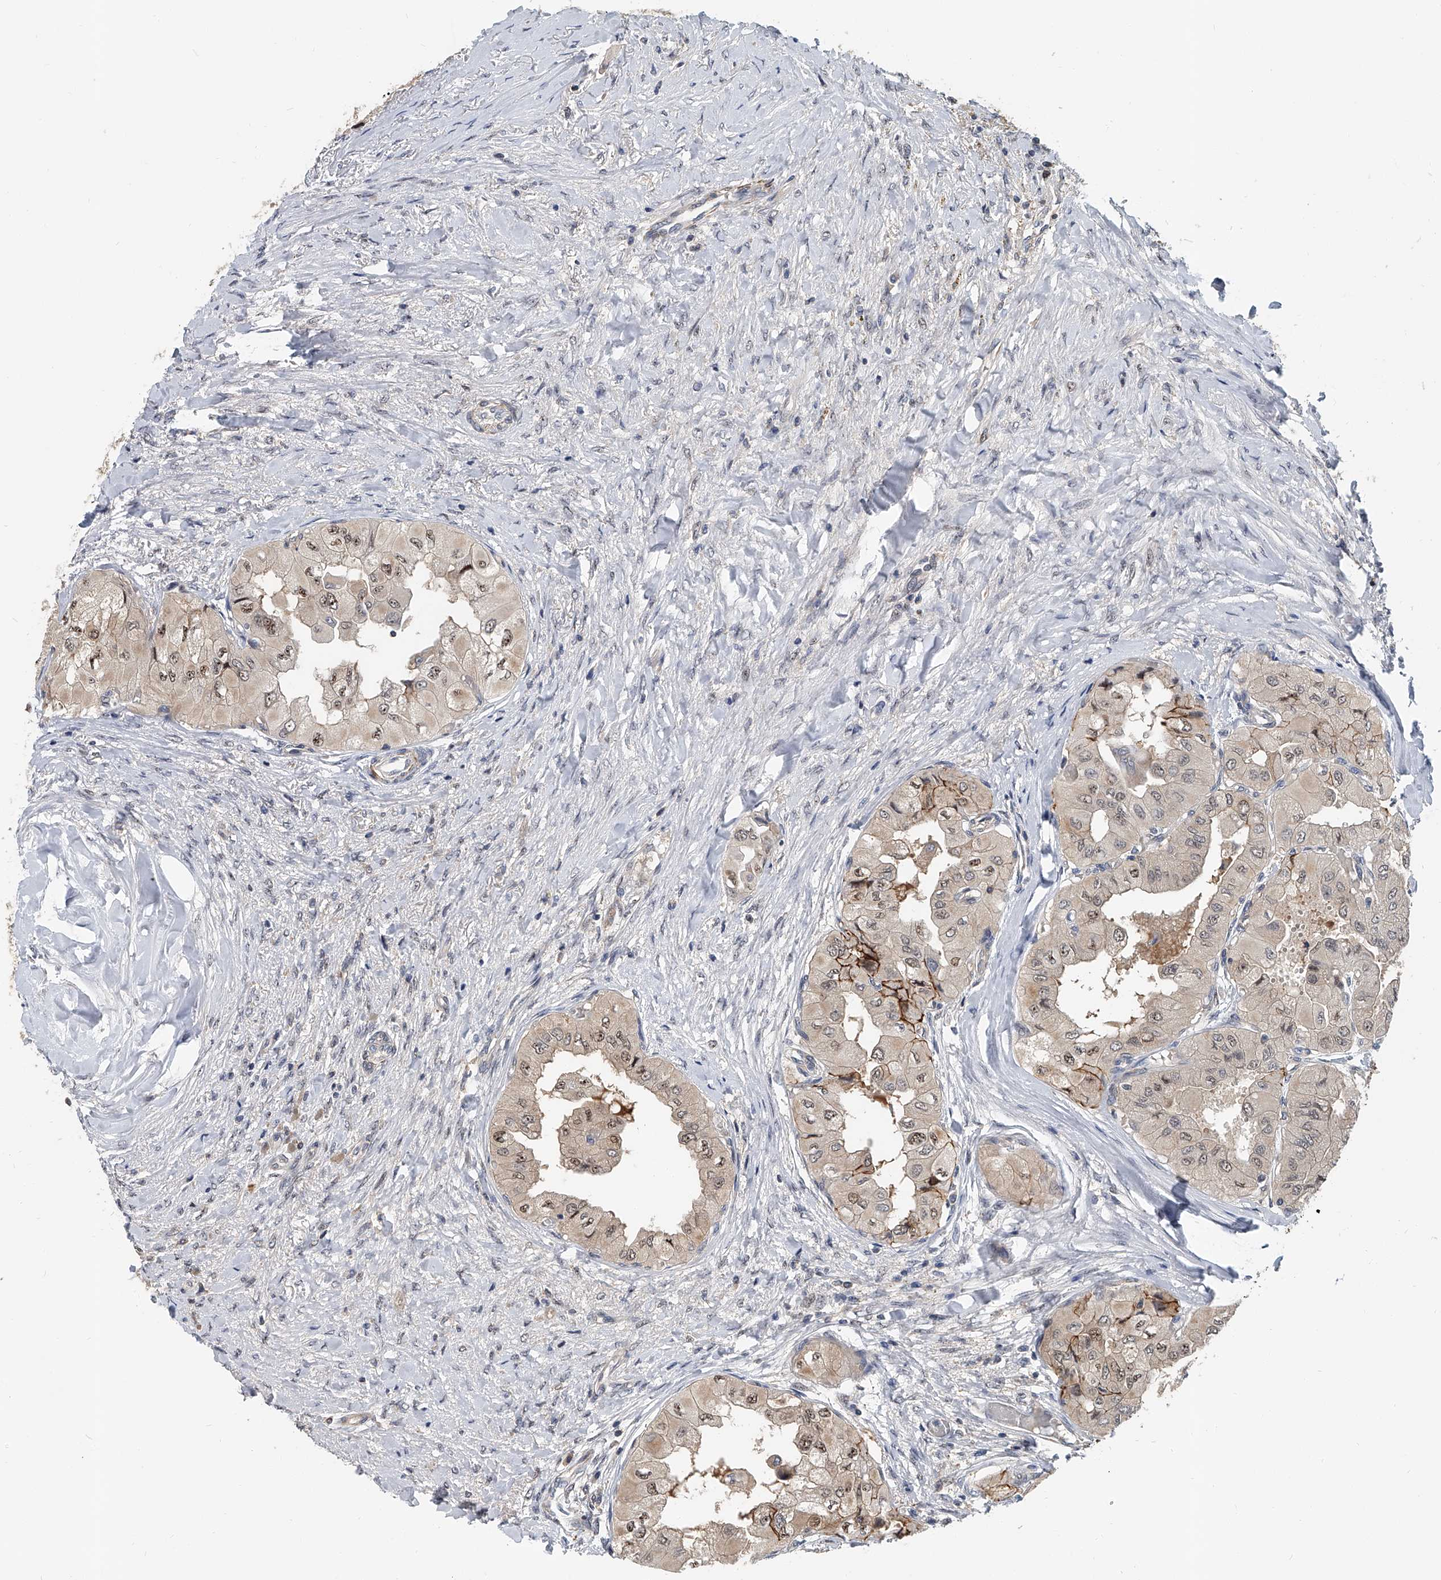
{"staining": {"intensity": "weak", "quantity": ">75%", "location": "cytoplasmic/membranous,nuclear"}, "tissue": "thyroid cancer", "cell_type": "Tumor cells", "image_type": "cancer", "snomed": [{"axis": "morphology", "description": "Papillary adenocarcinoma, NOS"}, {"axis": "topography", "description": "Thyroid gland"}], "caption": "Immunohistochemistry micrograph of neoplastic tissue: human thyroid cancer (papillary adenocarcinoma) stained using immunohistochemistry reveals low levels of weak protein expression localized specifically in the cytoplasmic/membranous and nuclear of tumor cells, appearing as a cytoplasmic/membranous and nuclear brown color.", "gene": "CD200", "patient": {"sex": "female", "age": 59}}